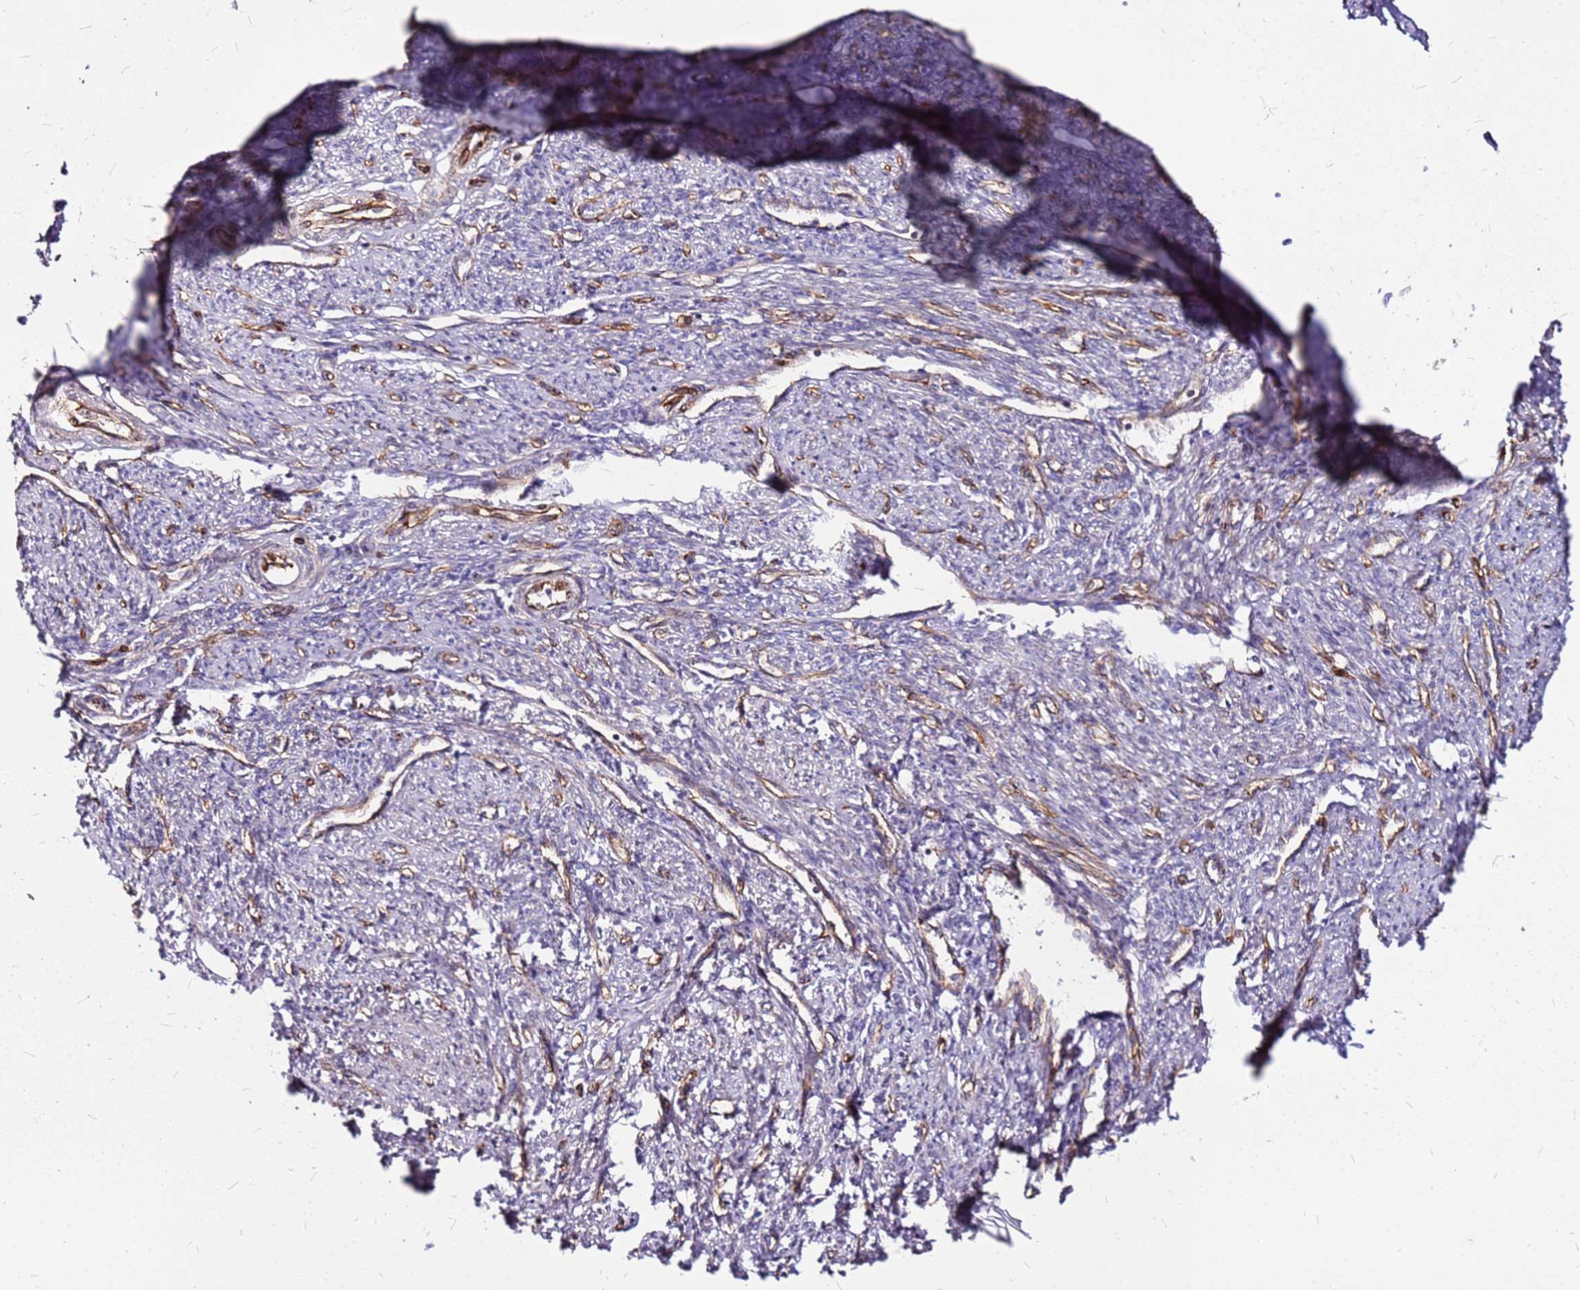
{"staining": {"intensity": "moderate", "quantity": "25%-75%", "location": "cytoplasmic/membranous"}, "tissue": "smooth muscle", "cell_type": "Smooth muscle cells", "image_type": "normal", "snomed": [{"axis": "morphology", "description": "Normal tissue, NOS"}, {"axis": "topography", "description": "Smooth muscle"}, {"axis": "topography", "description": "Uterus"}], "caption": "Smooth muscle cells exhibit moderate cytoplasmic/membranous positivity in approximately 25%-75% of cells in normal smooth muscle. The staining is performed using DAB (3,3'-diaminobenzidine) brown chromogen to label protein expression. The nuclei are counter-stained blue using hematoxylin.", "gene": "TOPAZ1", "patient": {"sex": "female", "age": 59}}